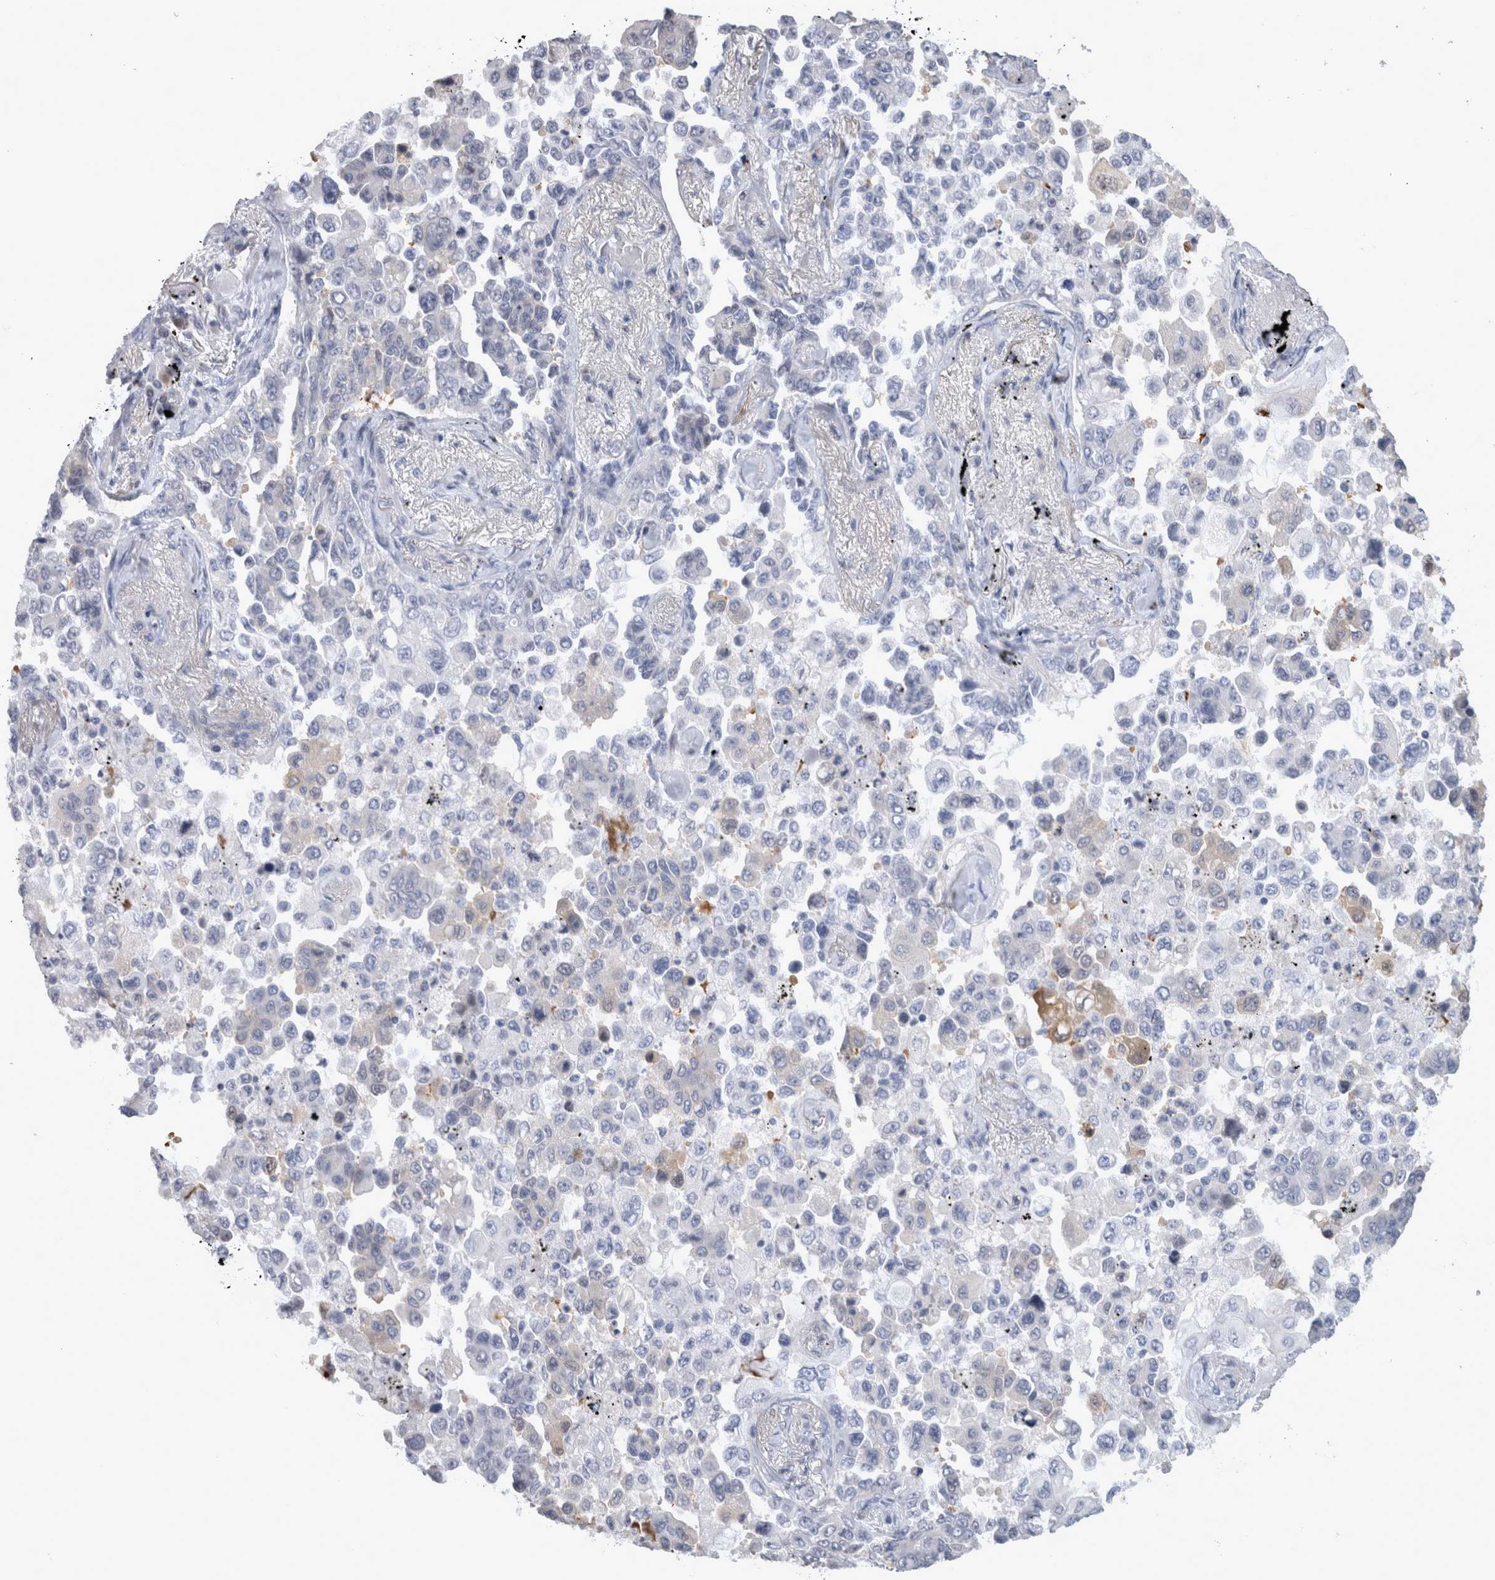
{"staining": {"intensity": "weak", "quantity": "<25%", "location": "cytoplasmic/membranous"}, "tissue": "lung cancer", "cell_type": "Tumor cells", "image_type": "cancer", "snomed": [{"axis": "morphology", "description": "Adenocarcinoma, NOS"}, {"axis": "topography", "description": "Lung"}], "caption": "Immunohistochemistry (IHC) image of adenocarcinoma (lung) stained for a protein (brown), which demonstrates no positivity in tumor cells. Nuclei are stained in blue.", "gene": "TCAP", "patient": {"sex": "female", "age": 67}}